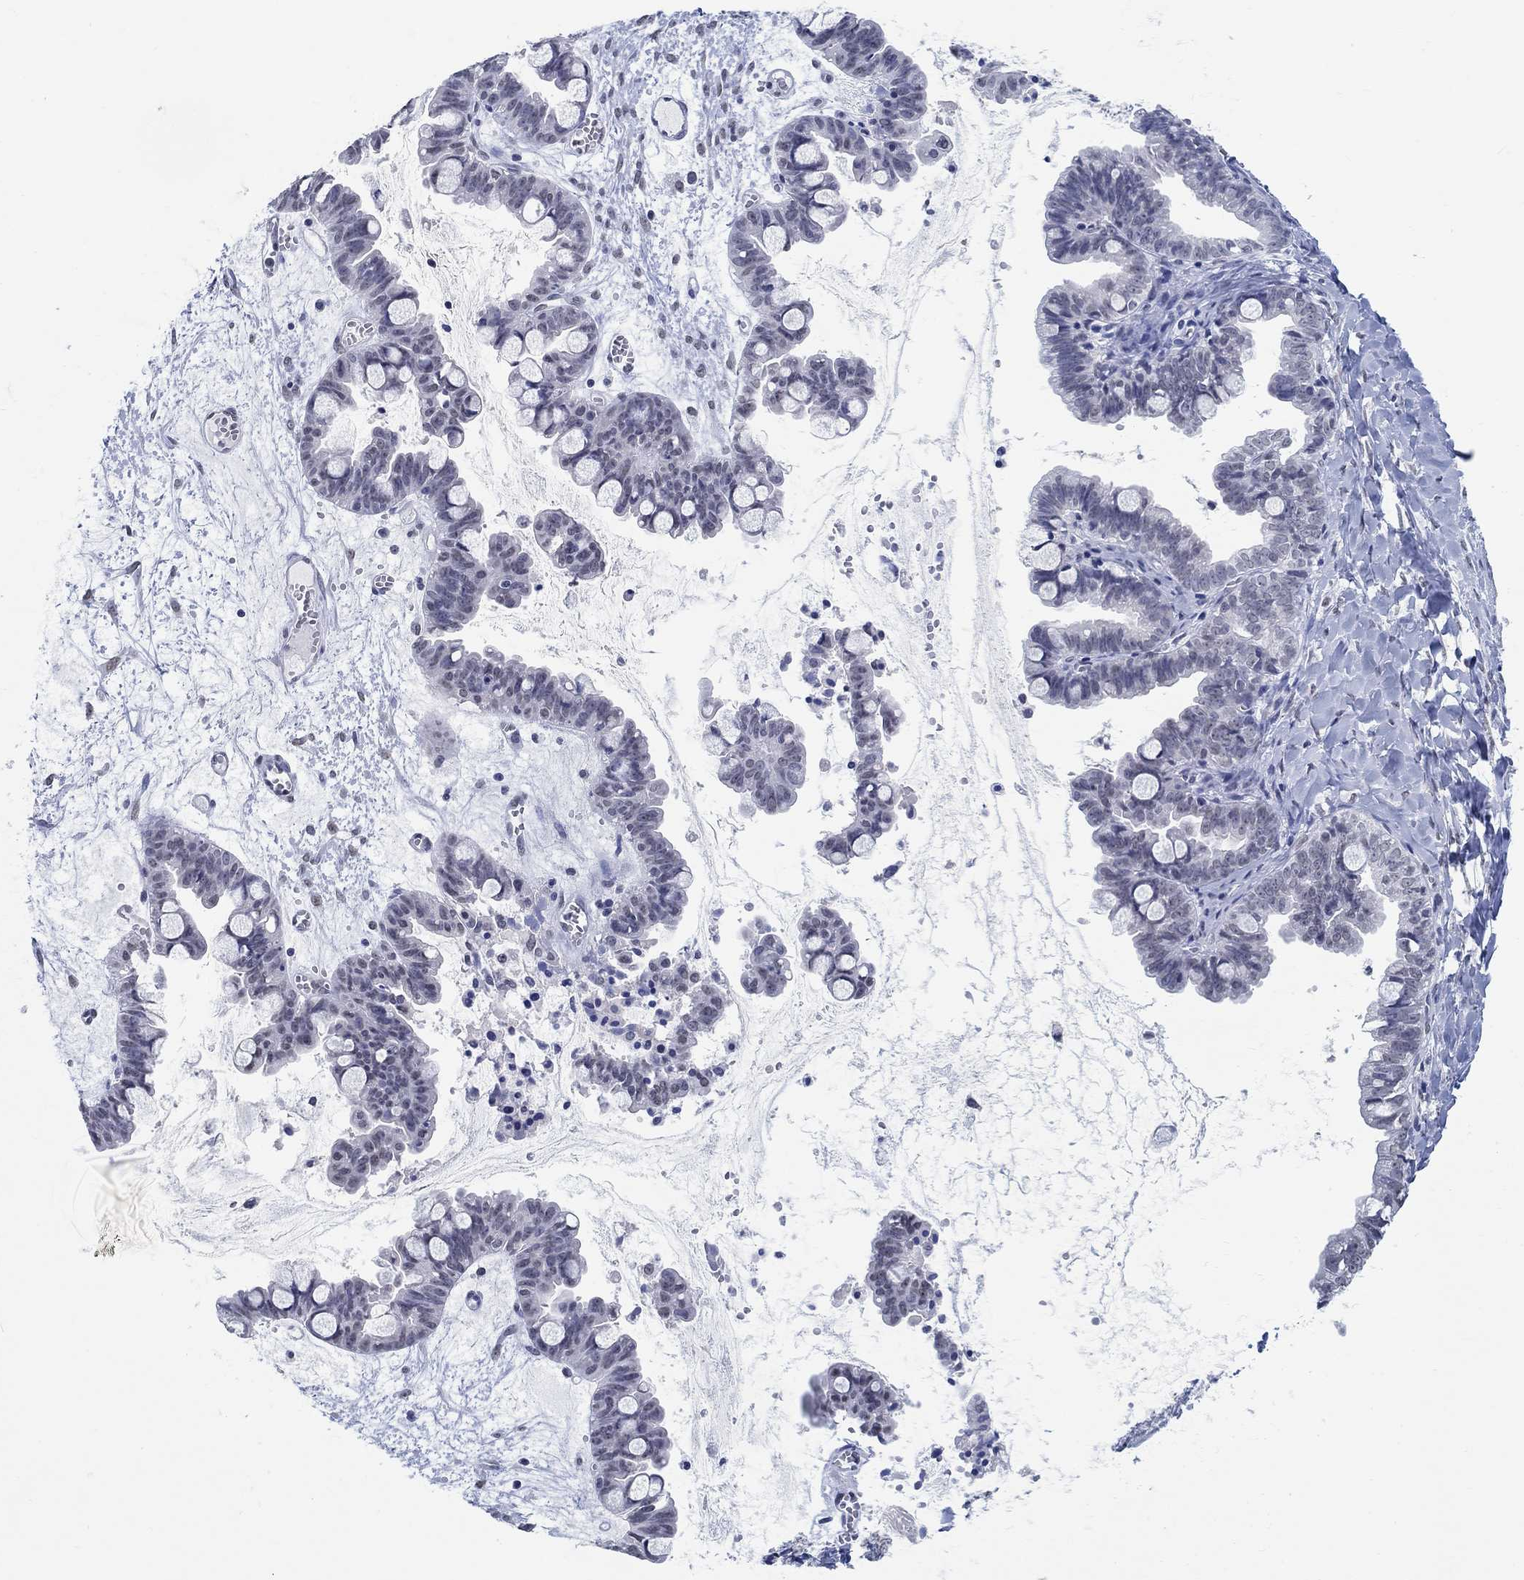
{"staining": {"intensity": "negative", "quantity": "none", "location": "none"}, "tissue": "ovarian cancer", "cell_type": "Tumor cells", "image_type": "cancer", "snomed": [{"axis": "morphology", "description": "Cystadenocarcinoma, mucinous, NOS"}, {"axis": "topography", "description": "Ovary"}], "caption": "High magnification brightfield microscopy of mucinous cystadenocarcinoma (ovarian) stained with DAB (3,3'-diaminobenzidine) (brown) and counterstained with hematoxylin (blue): tumor cells show no significant expression. (Stains: DAB immunohistochemistry with hematoxylin counter stain, Microscopy: brightfield microscopy at high magnification).", "gene": "ANKS1B", "patient": {"sex": "female", "age": 63}}